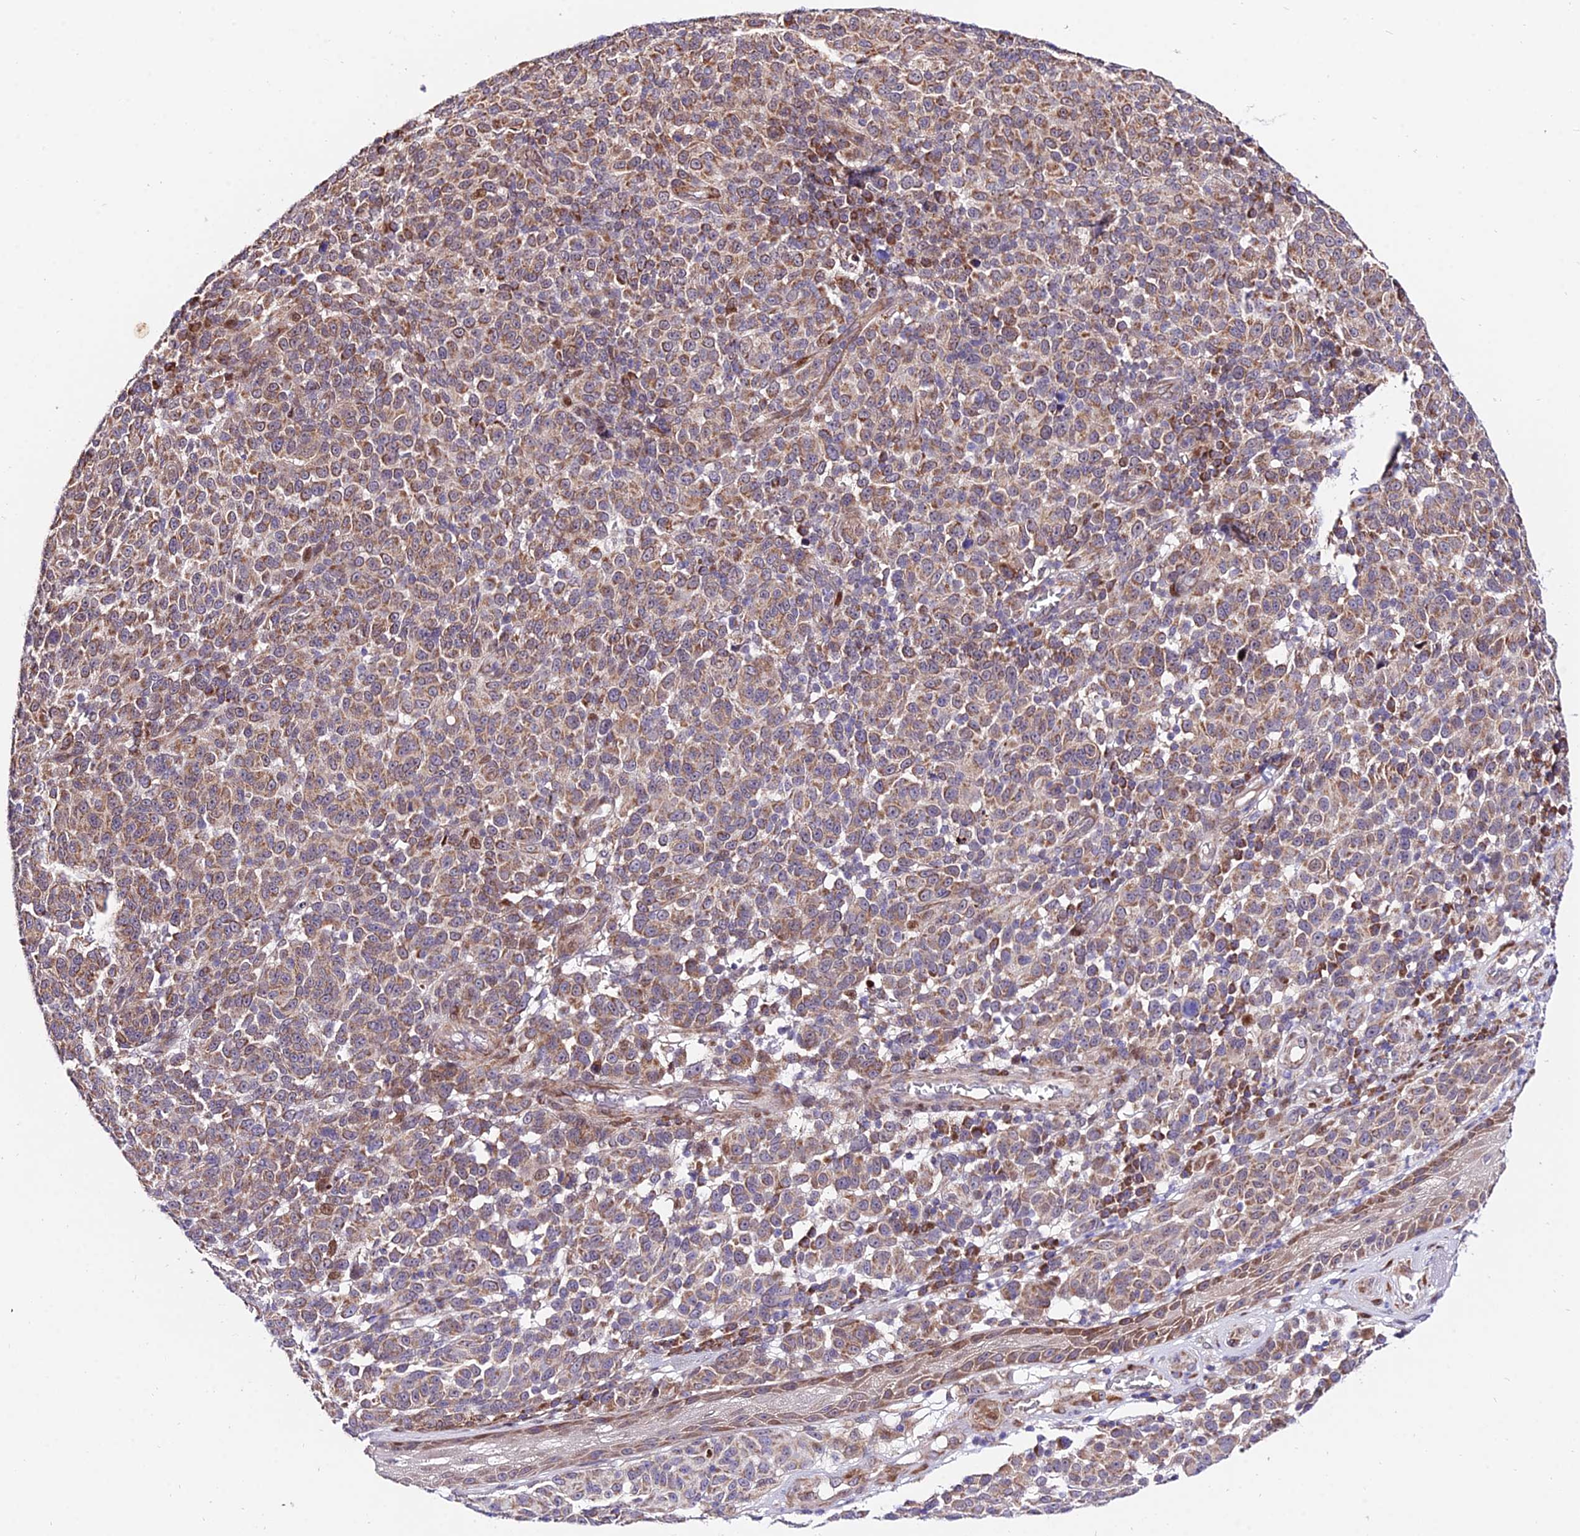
{"staining": {"intensity": "moderate", "quantity": ">75%", "location": "cytoplasmic/membranous"}, "tissue": "melanoma", "cell_type": "Tumor cells", "image_type": "cancer", "snomed": [{"axis": "morphology", "description": "Malignant melanoma, NOS"}, {"axis": "topography", "description": "Skin"}], "caption": "IHC of malignant melanoma reveals medium levels of moderate cytoplasmic/membranous expression in about >75% of tumor cells. (DAB (3,3'-diaminobenzidine) IHC with brightfield microscopy, high magnification).", "gene": "ATP5PB", "patient": {"sex": "male", "age": 49}}